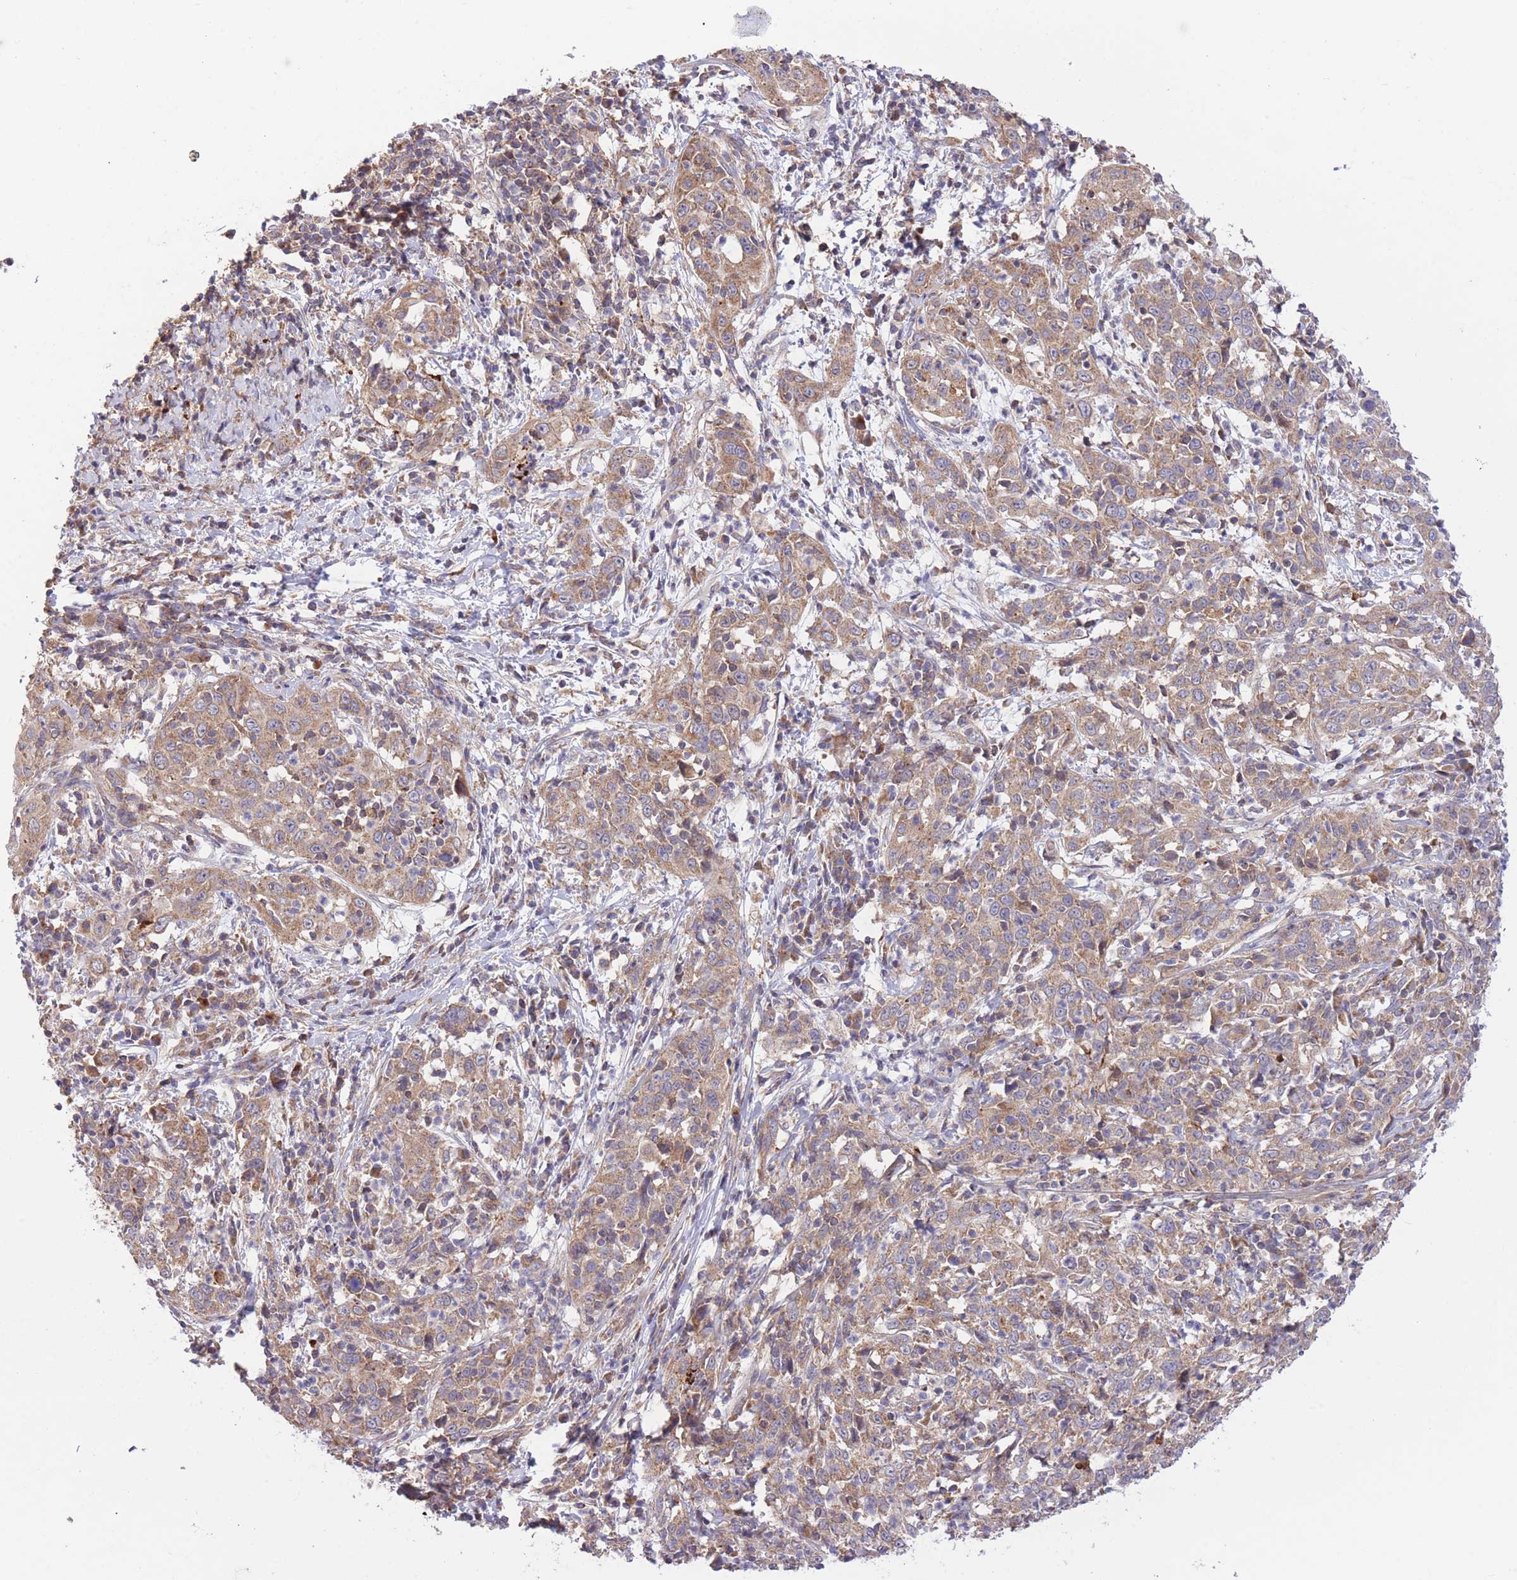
{"staining": {"intensity": "moderate", "quantity": ">75%", "location": "cytoplasmic/membranous"}, "tissue": "cervical cancer", "cell_type": "Tumor cells", "image_type": "cancer", "snomed": [{"axis": "morphology", "description": "Squamous cell carcinoma, NOS"}, {"axis": "topography", "description": "Cervix"}], "caption": "Immunohistochemical staining of human cervical squamous cell carcinoma displays moderate cytoplasmic/membranous protein staining in about >75% of tumor cells.", "gene": "ATP13A2", "patient": {"sex": "female", "age": 46}}